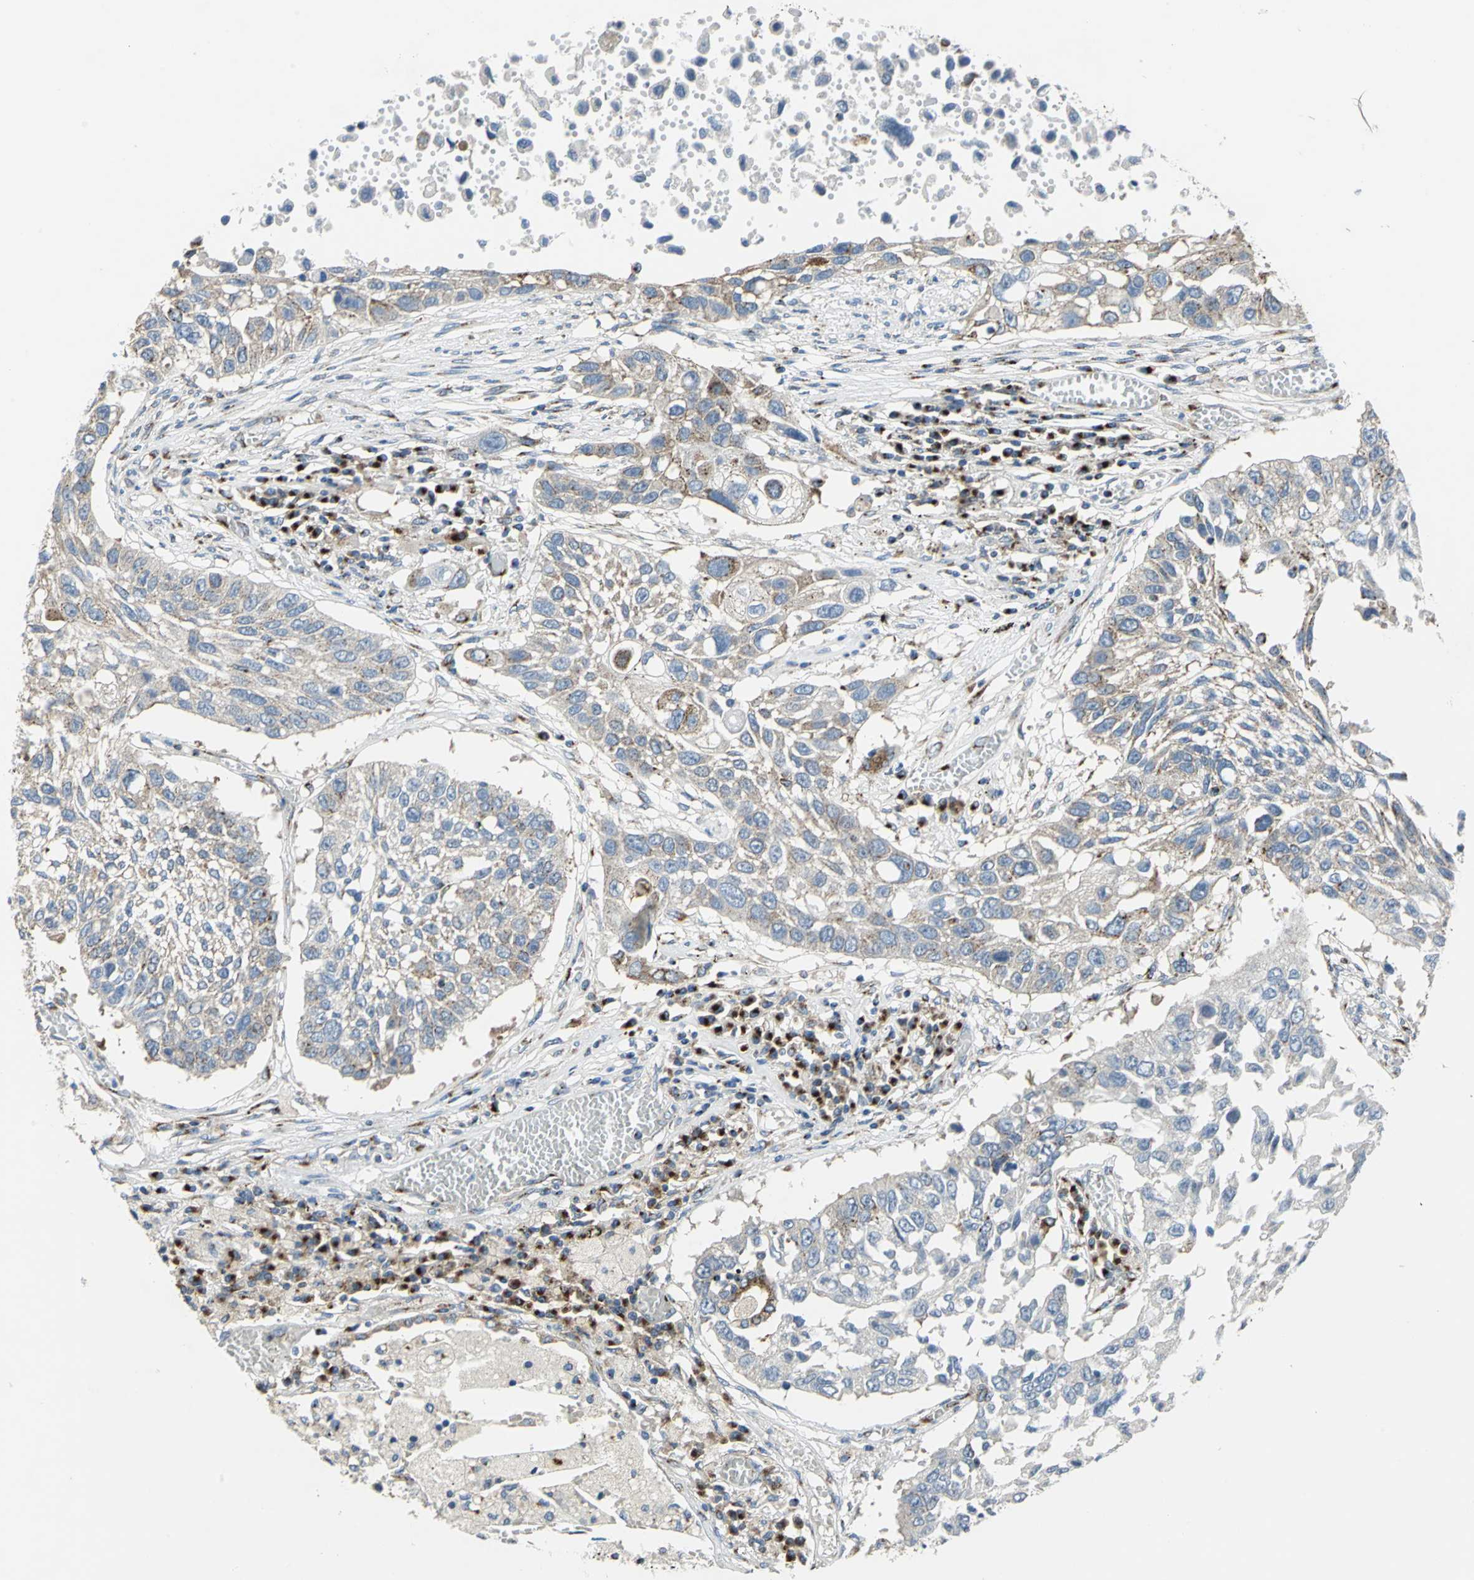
{"staining": {"intensity": "moderate", "quantity": "25%-75%", "location": "cytoplasmic/membranous"}, "tissue": "lung cancer", "cell_type": "Tumor cells", "image_type": "cancer", "snomed": [{"axis": "morphology", "description": "Squamous cell carcinoma, NOS"}, {"axis": "topography", "description": "Lung"}], "caption": "Tumor cells exhibit moderate cytoplasmic/membranous expression in approximately 25%-75% of cells in squamous cell carcinoma (lung).", "gene": "GPR3", "patient": {"sex": "male", "age": 71}}